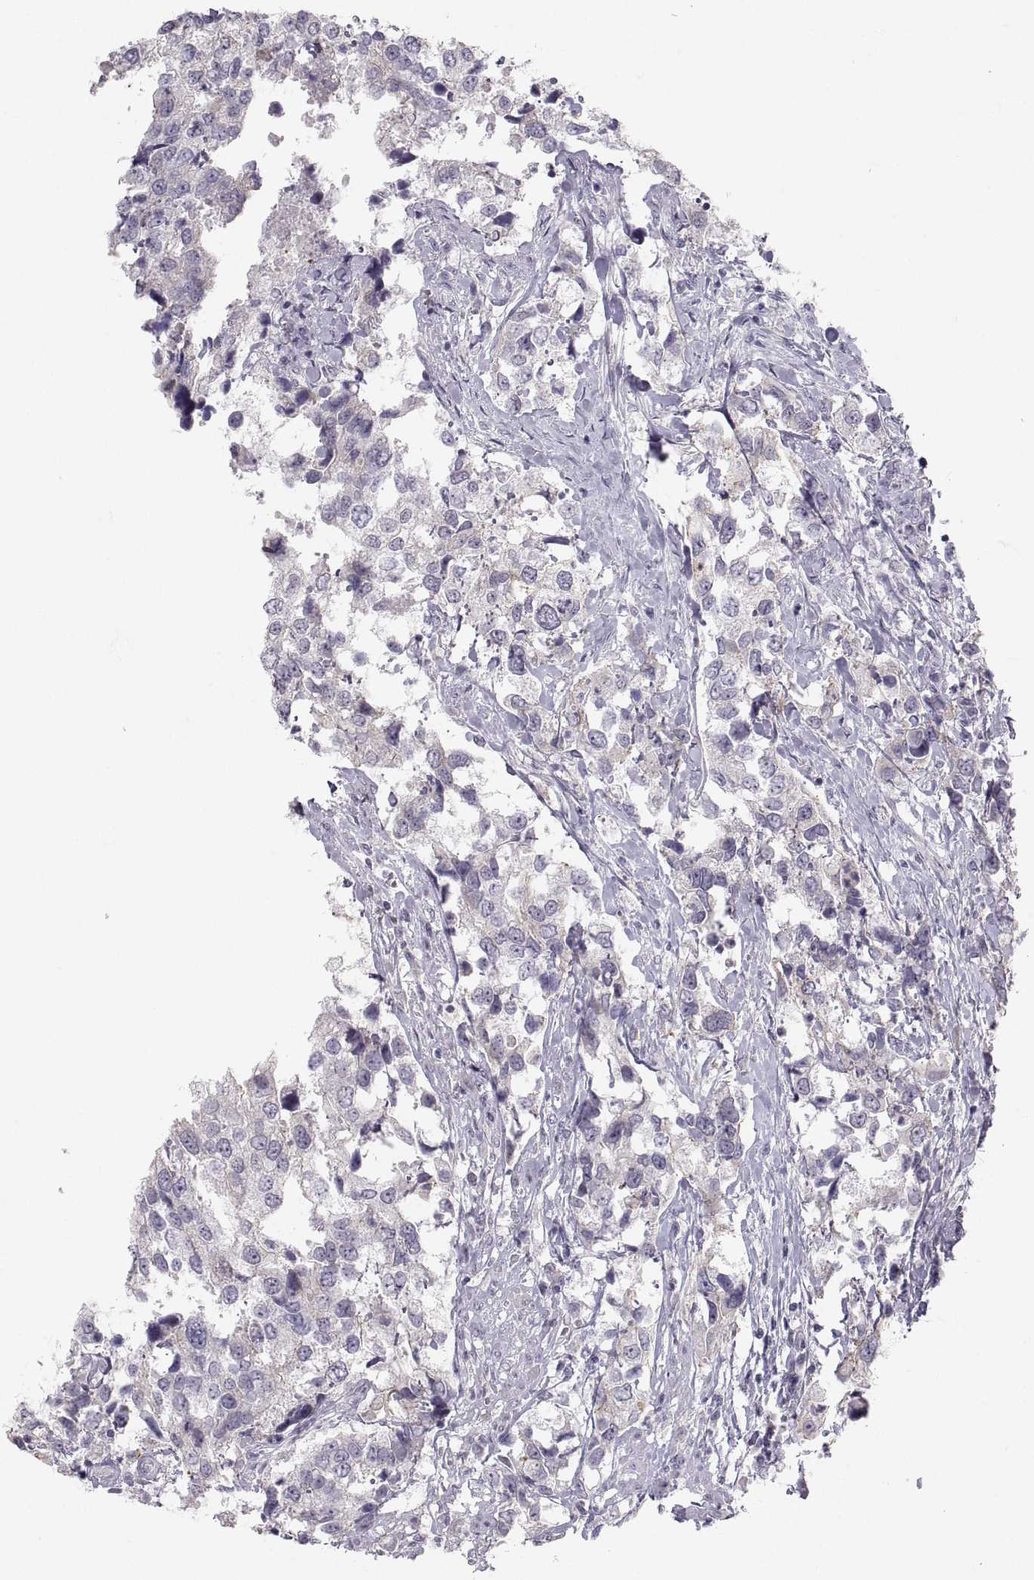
{"staining": {"intensity": "negative", "quantity": "none", "location": "none"}, "tissue": "urothelial cancer", "cell_type": "Tumor cells", "image_type": "cancer", "snomed": [{"axis": "morphology", "description": "Urothelial carcinoma, NOS"}, {"axis": "morphology", "description": "Urothelial carcinoma, High grade"}, {"axis": "topography", "description": "Urinary bladder"}], "caption": "High power microscopy image of an IHC histopathology image of transitional cell carcinoma, revealing no significant positivity in tumor cells. (DAB immunohistochemistry (IHC), high magnification).", "gene": "ZNF185", "patient": {"sex": "male", "age": 63}}